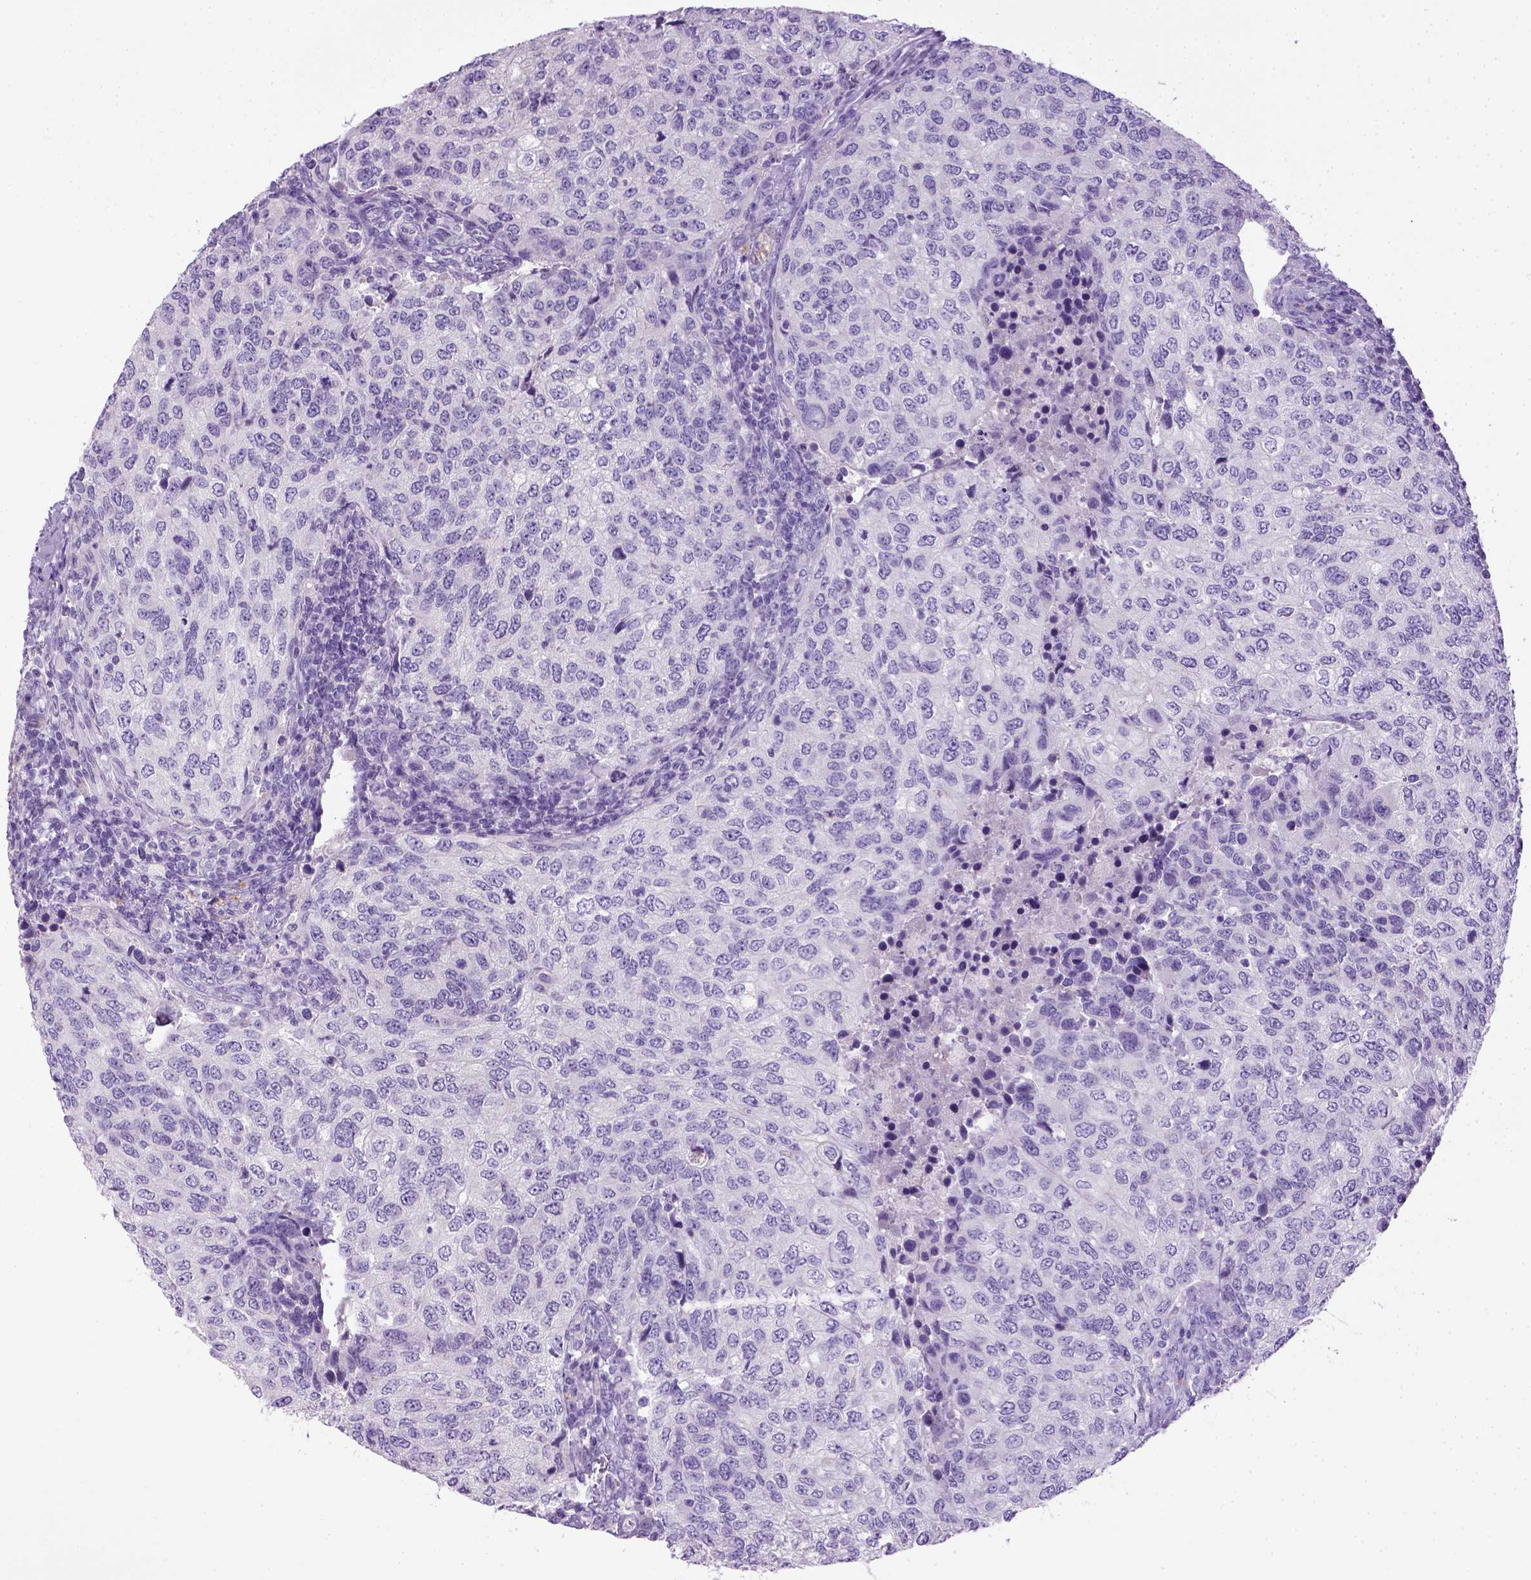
{"staining": {"intensity": "negative", "quantity": "none", "location": "none"}, "tissue": "urothelial cancer", "cell_type": "Tumor cells", "image_type": "cancer", "snomed": [{"axis": "morphology", "description": "Urothelial carcinoma, High grade"}, {"axis": "topography", "description": "Urinary bladder"}], "caption": "Immunohistochemistry of high-grade urothelial carcinoma reveals no expression in tumor cells. Nuclei are stained in blue.", "gene": "KRT71", "patient": {"sex": "female", "age": 78}}